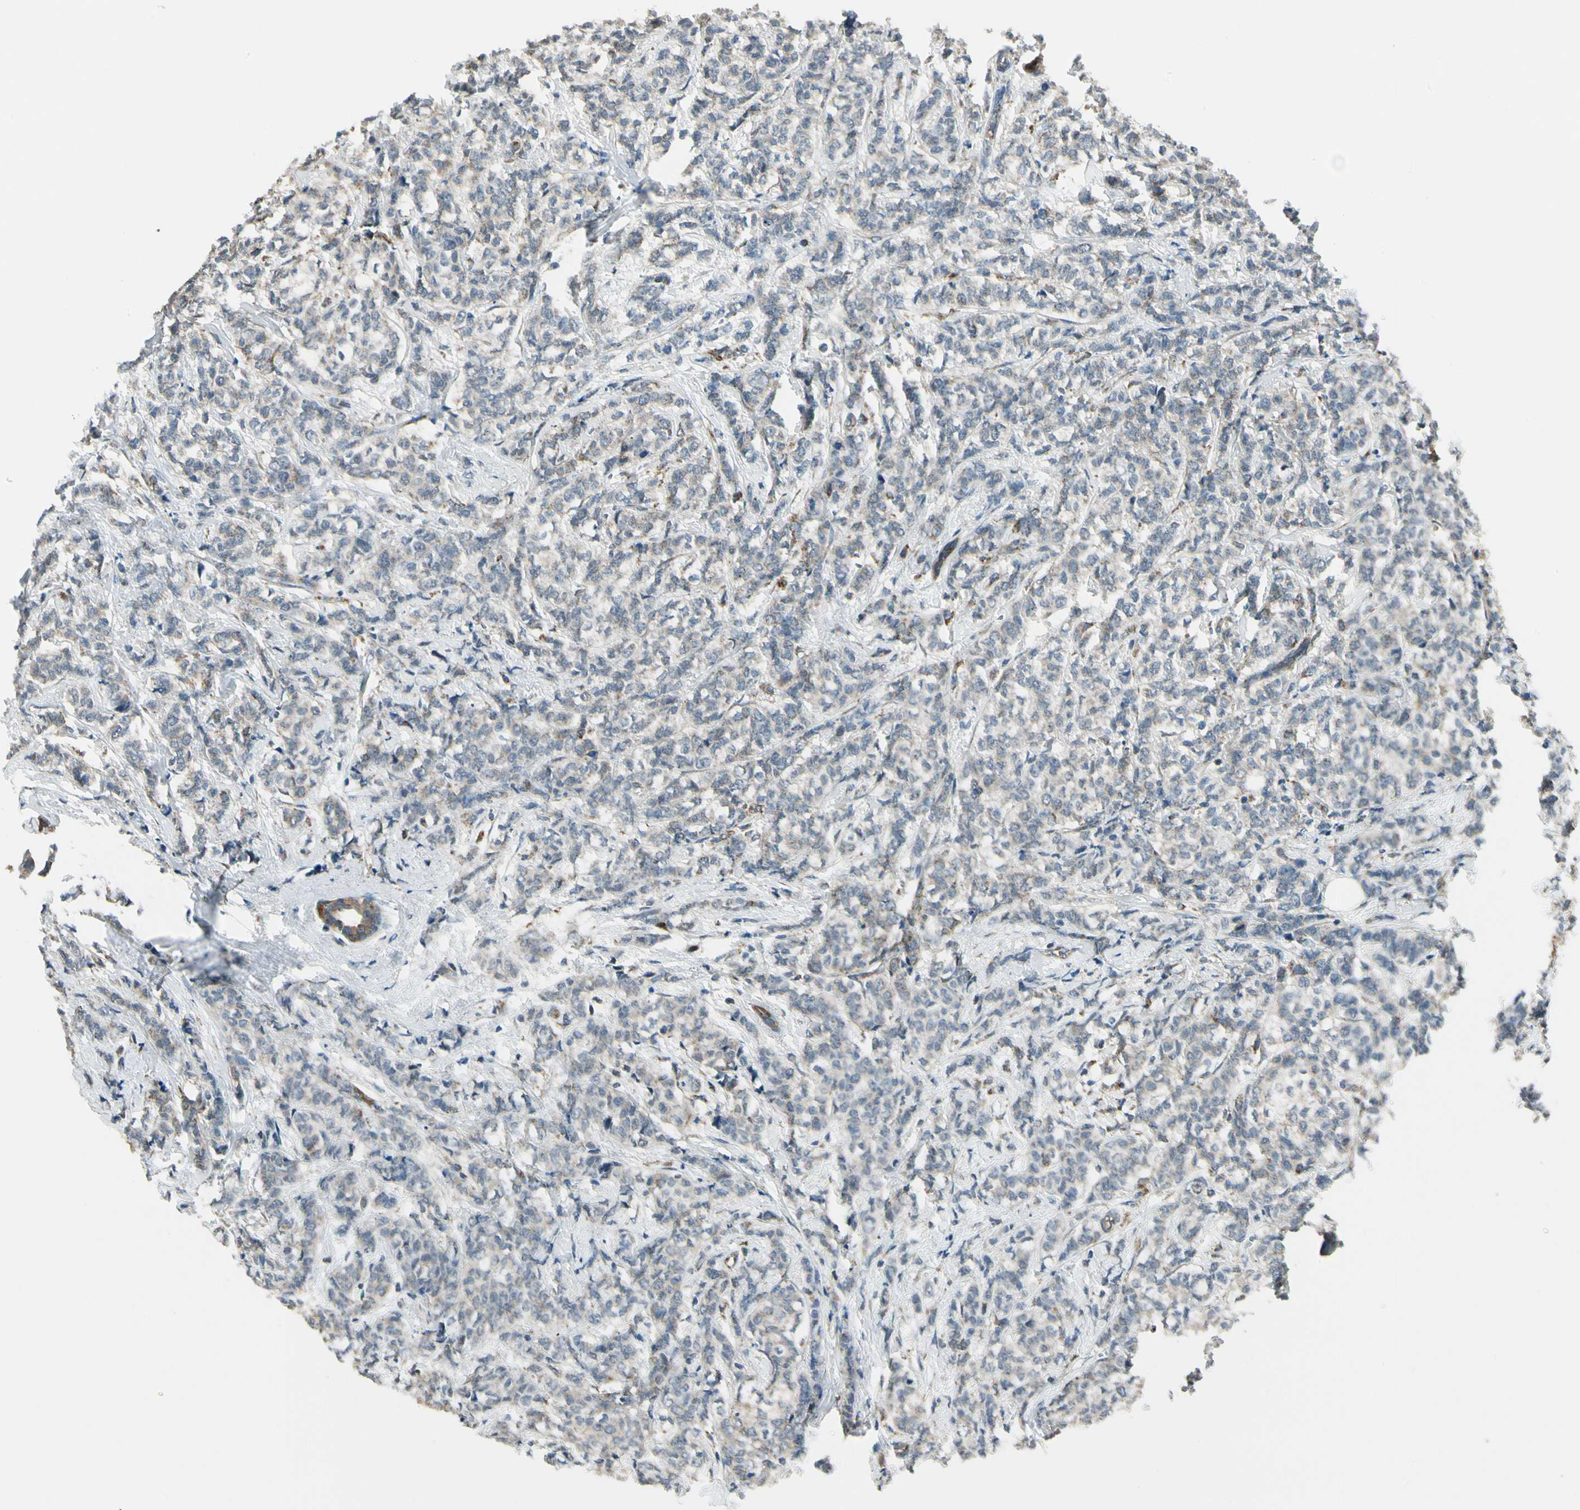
{"staining": {"intensity": "moderate", "quantity": ">75%", "location": "cytoplasmic/membranous"}, "tissue": "breast cancer", "cell_type": "Tumor cells", "image_type": "cancer", "snomed": [{"axis": "morphology", "description": "Lobular carcinoma"}, {"axis": "topography", "description": "Breast"}], "caption": "A high-resolution histopathology image shows IHC staining of breast cancer, which demonstrates moderate cytoplasmic/membranous positivity in about >75% of tumor cells. (IHC, brightfield microscopy, high magnification).", "gene": "EPHB3", "patient": {"sex": "female", "age": 60}}